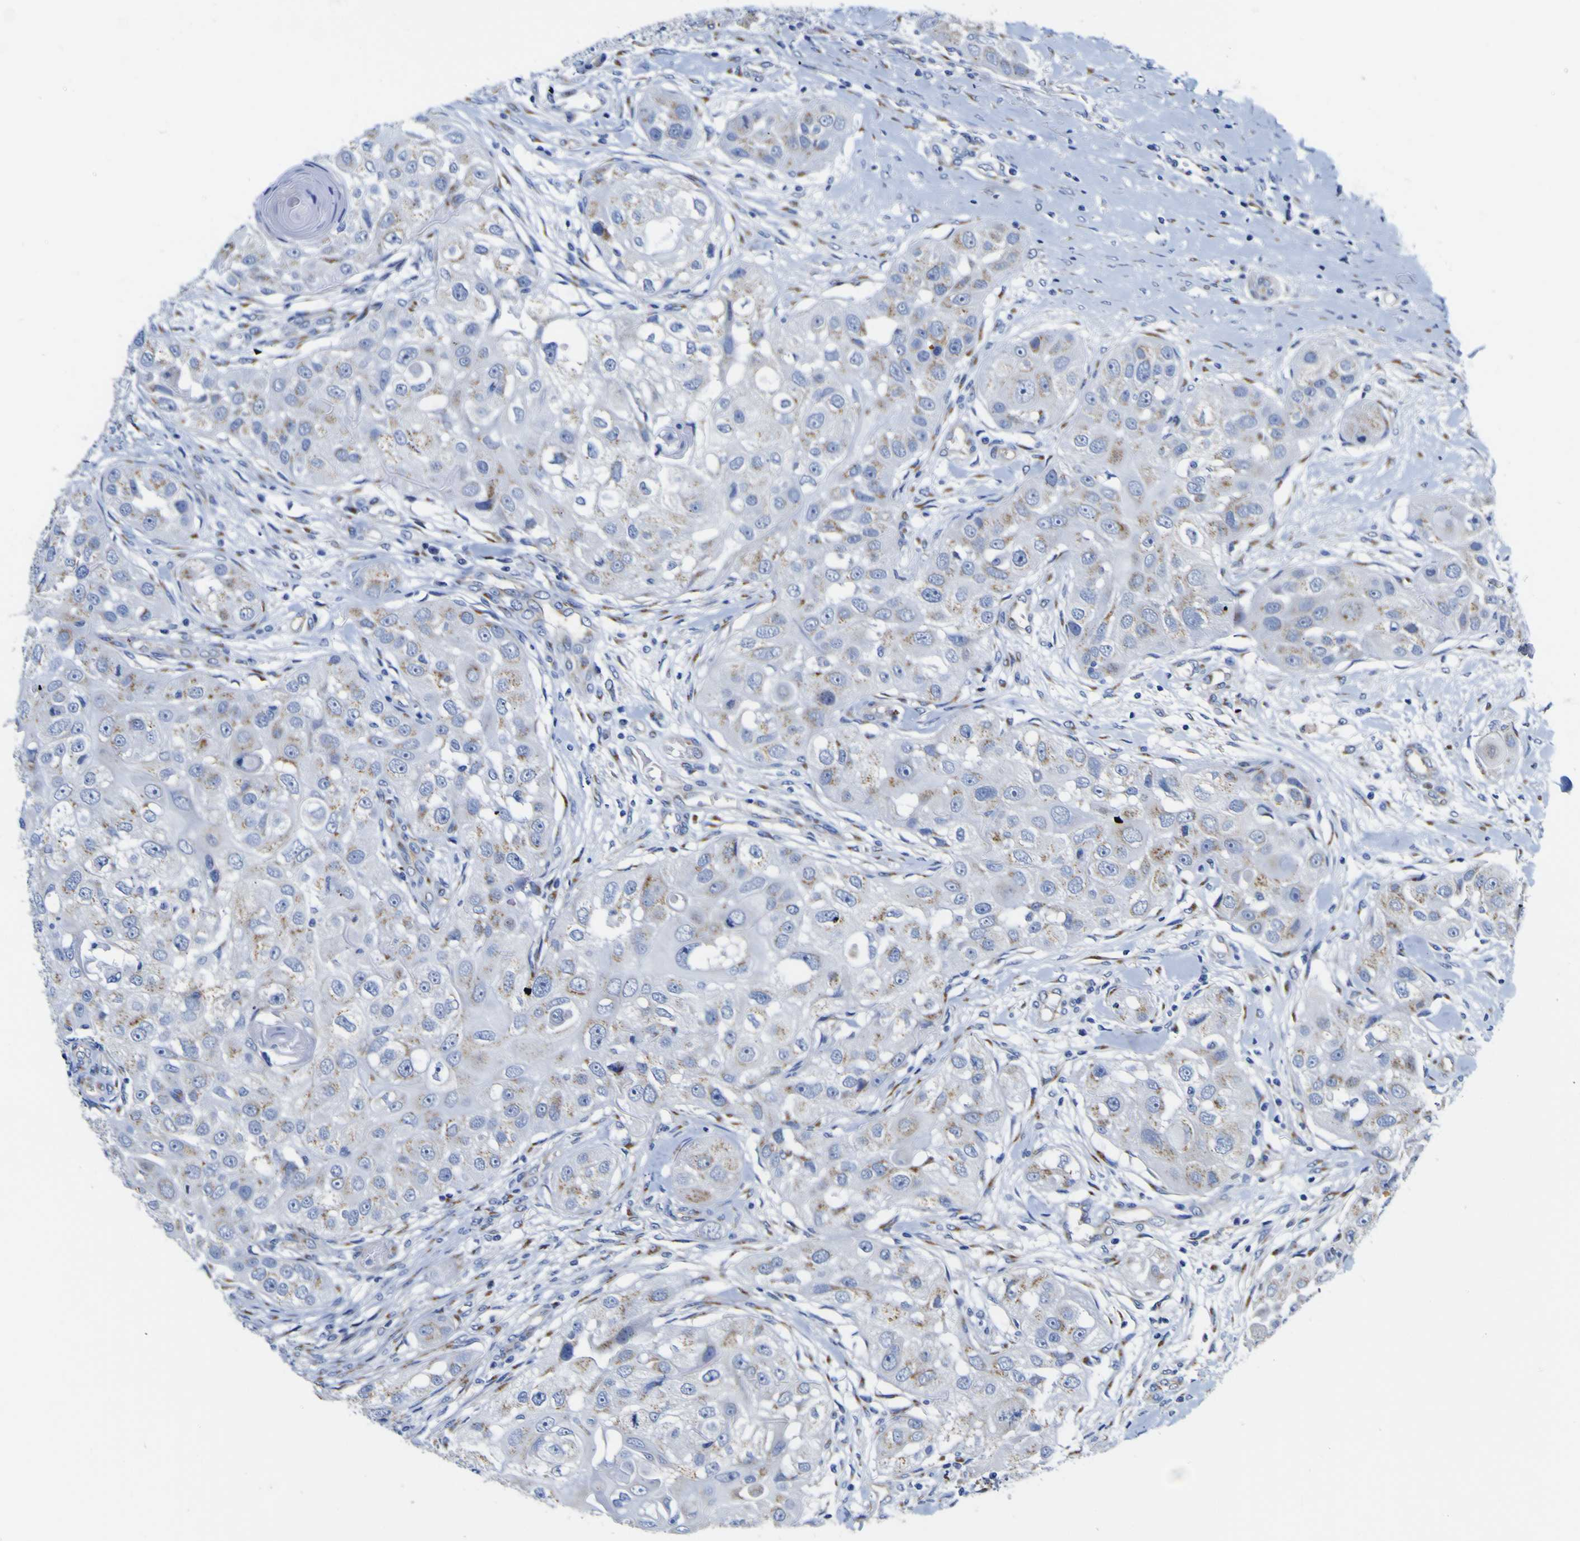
{"staining": {"intensity": "weak", "quantity": "25%-75%", "location": "cytoplasmic/membranous"}, "tissue": "head and neck cancer", "cell_type": "Tumor cells", "image_type": "cancer", "snomed": [{"axis": "morphology", "description": "Normal tissue, NOS"}, {"axis": "morphology", "description": "Squamous cell carcinoma, NOS"}, {"axis": "topography", "description": "Skeletal muscle"}, {"axis": "topography", "description": "Head-Neck"}], "caption": "A high-resolution histopathology image shows immunohistochemistry (IHC) staining of head and neck cancer, which reveals weak cytoplasmic/membranous positivity in approximately 25%-75% of tumor cells. (IHC, brightfield microscopy, high magnification).", "gene": "GOLM1", "patient": {"sex": "male", "age": 51}}